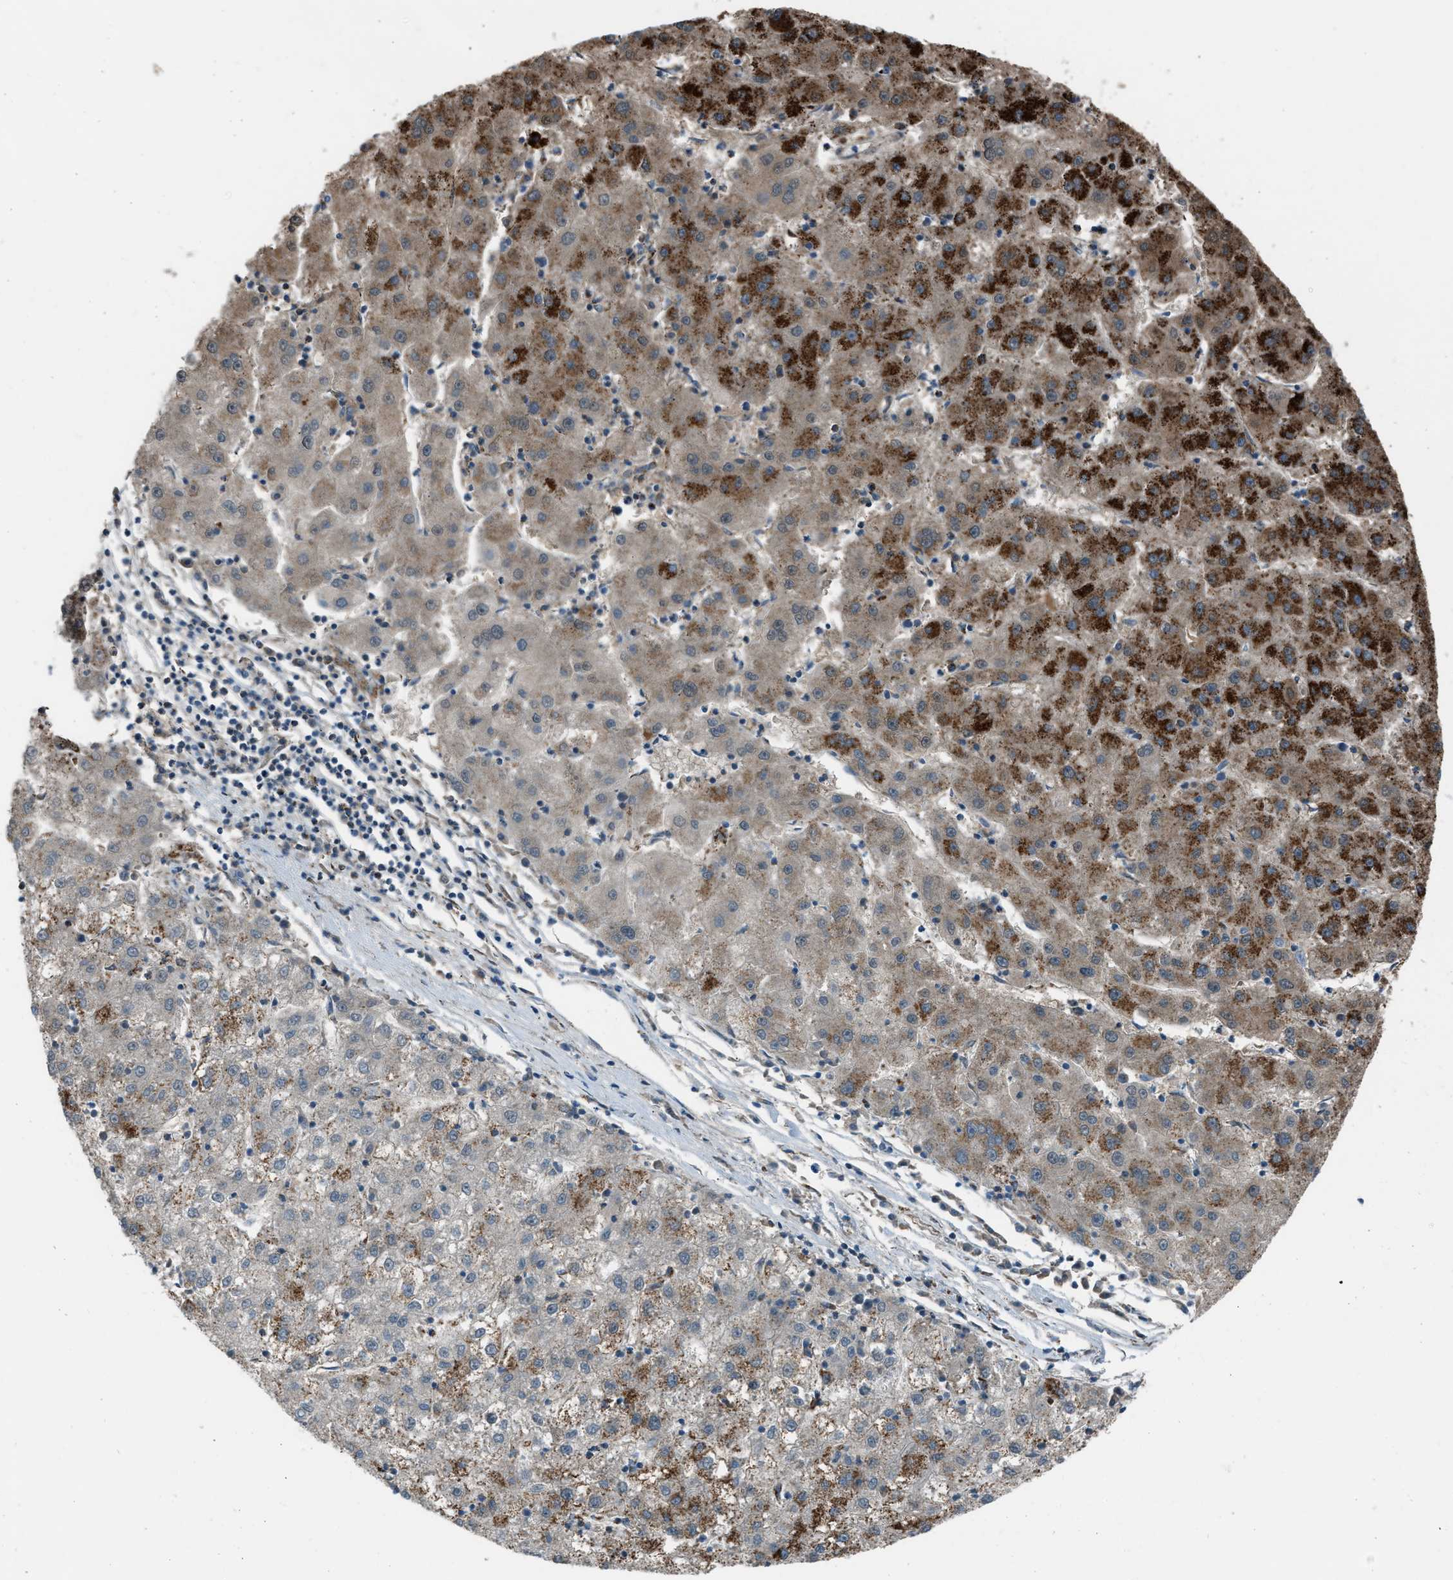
{"staining": {"intensity": "strong", "quantity": ">75%", "location": "cytoplasmic/membranous"}, "tissue": "liver cancer", "cell_type": "Tumor cells", "image_type": "cancer", "snomed": [{"axis": "morphology", "description": "Carcinoma, Hepatocellular, NOS"}, {"axis": "topography", "description": "Liver"}], "caption": "The immunohistochemical stain labels strong cytoplasmic/membranous staining in tumor cells of hepatocellular carcinoma (liver) tissue. Nuclei are stained in blue.", "gene": "MDH2", "patient": {"sex": "male", "age": 72}}